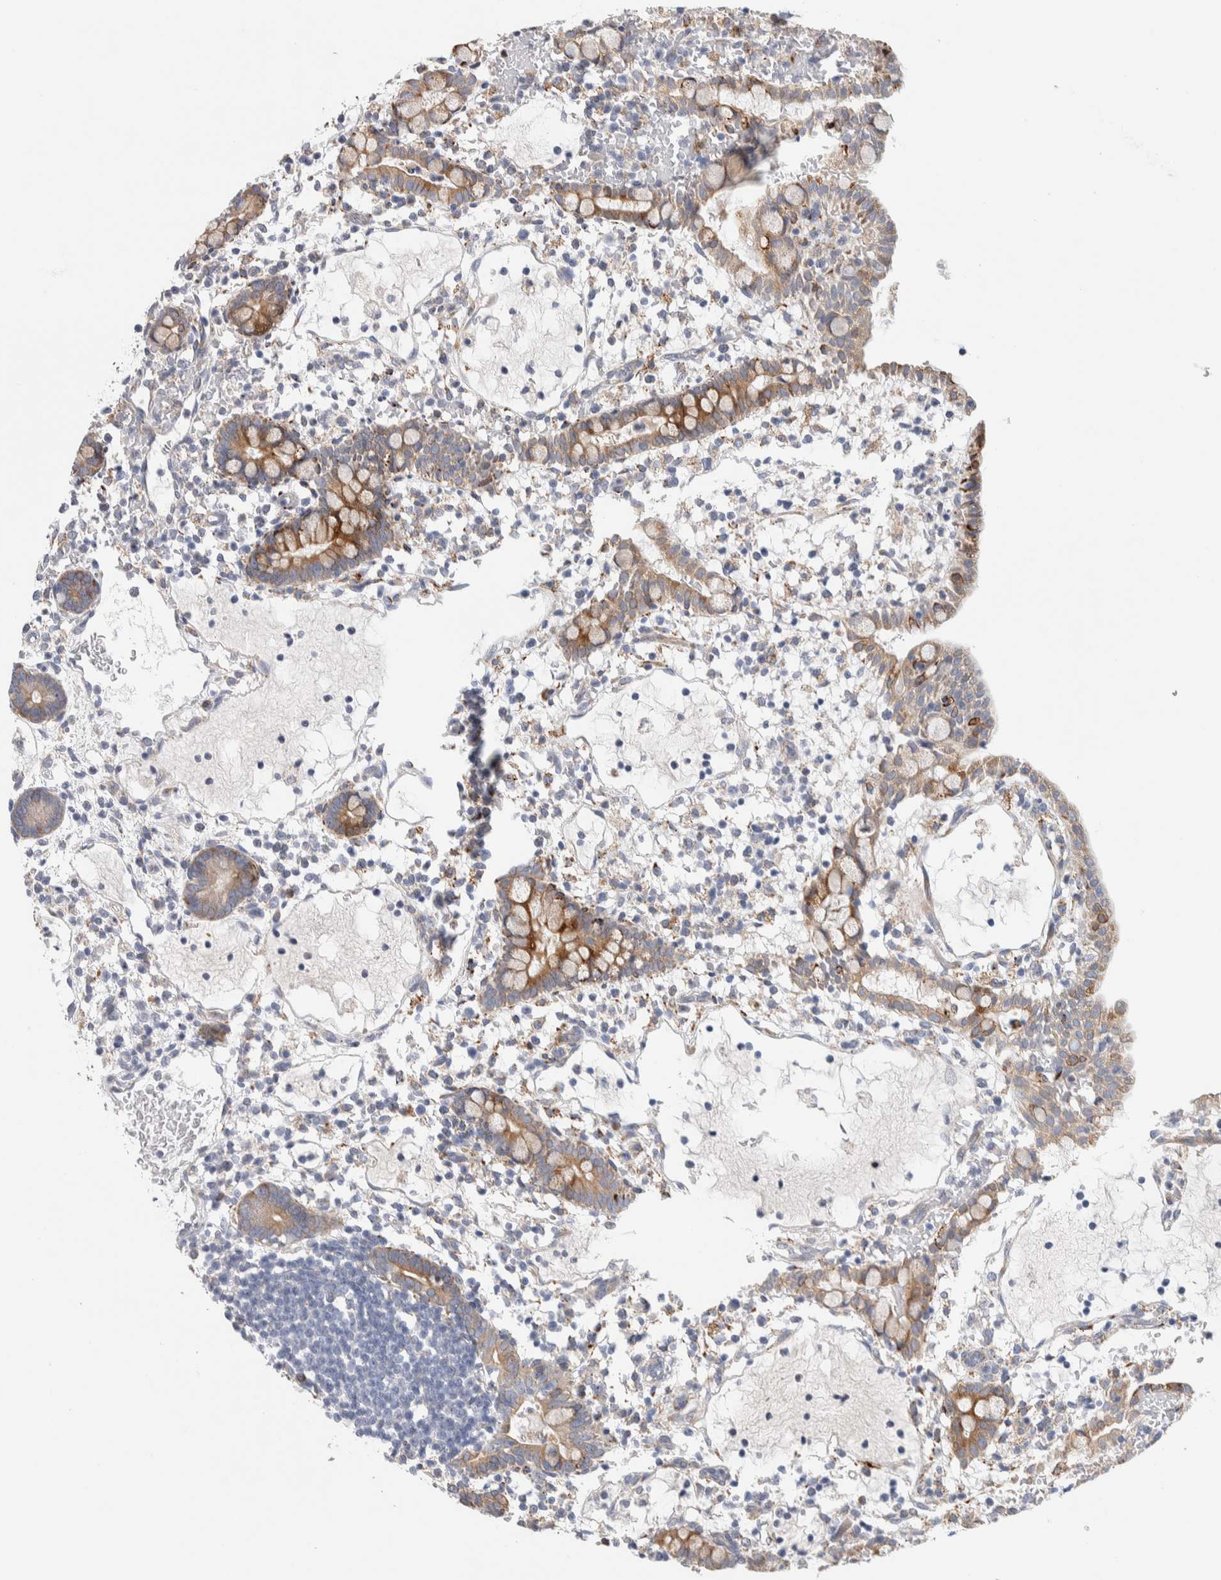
{"staining": {"intensity": "moderate", "quantity": ">75%", "location": "cytoplasmic/membranous"}, "tissue": "small intestine", "cell_type": "Glandular cells", "image_type": "normal", "snomed": [{"axis": "morphology", "description": "Normal tissue, NOS"}, {"axis": "morphology", "description": "Developmental malformation"}, {"axis": "topography", "description": "Small intestine"}], "caption": "High-power microscopy captured an IHC image of benign small intestine, revealing moderate cytoplasmic/membranous staining in about >75% of glandular cells. (Brightfield microscopy of DAB IHC at high magnification).", "gene": "ENGASE", "patient": {"sex": "male"}}